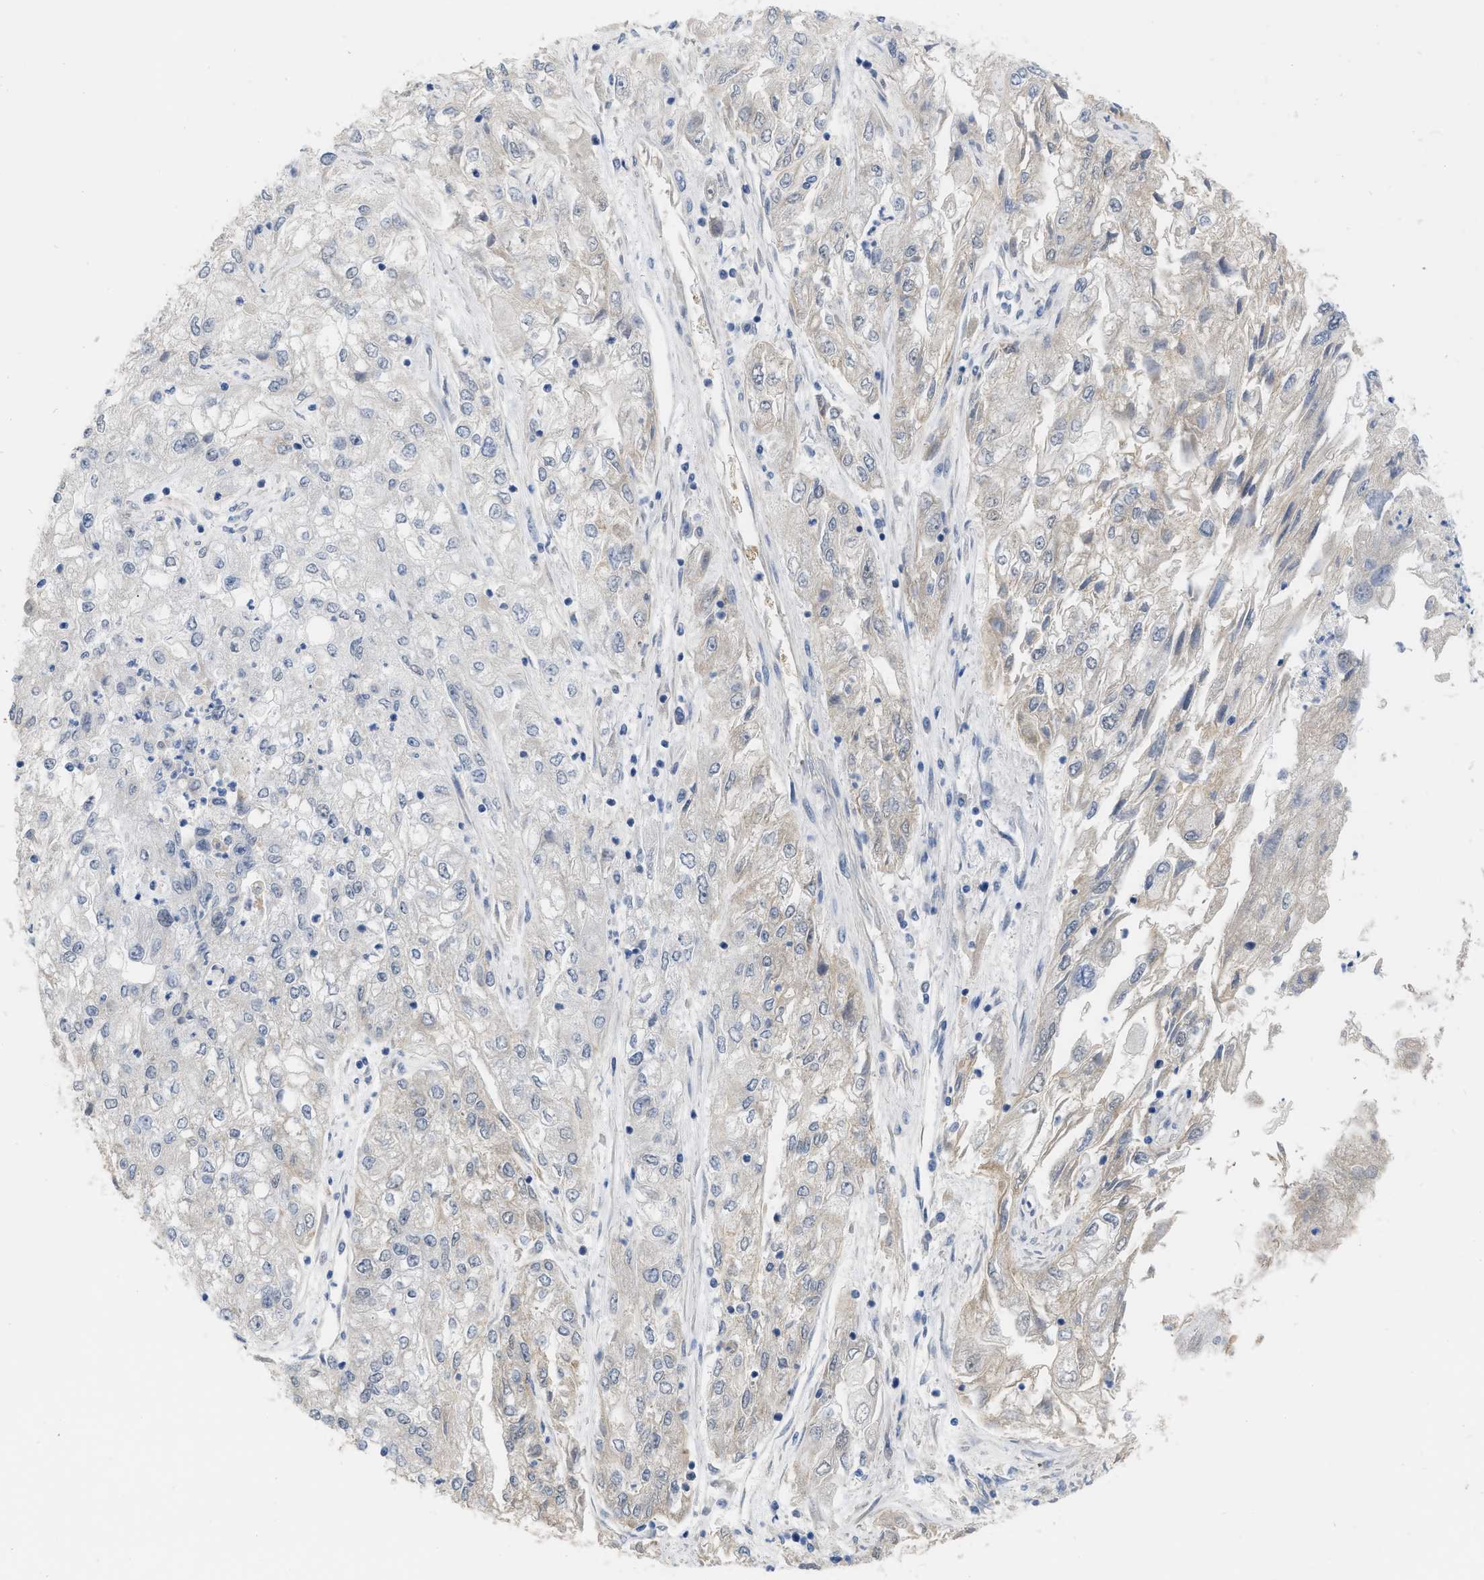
{"staining": {"intensity": "negative", "quantity": "none", "location": "none"}, "tissue": "endometrial cancer", "cell_type": "Tumor cells", "image_type": "cancer", "snomed": [{"axis": "morphology", "description": "Adenocarcinoma, NOS"}, {"axis": "topography", "description": "Endometrium"}], "caption": "Tumor cells show no significant expression in endometrial cancer.", "gene": "NAPEPLD", "patient": {"sex": "female", "age": 49}}